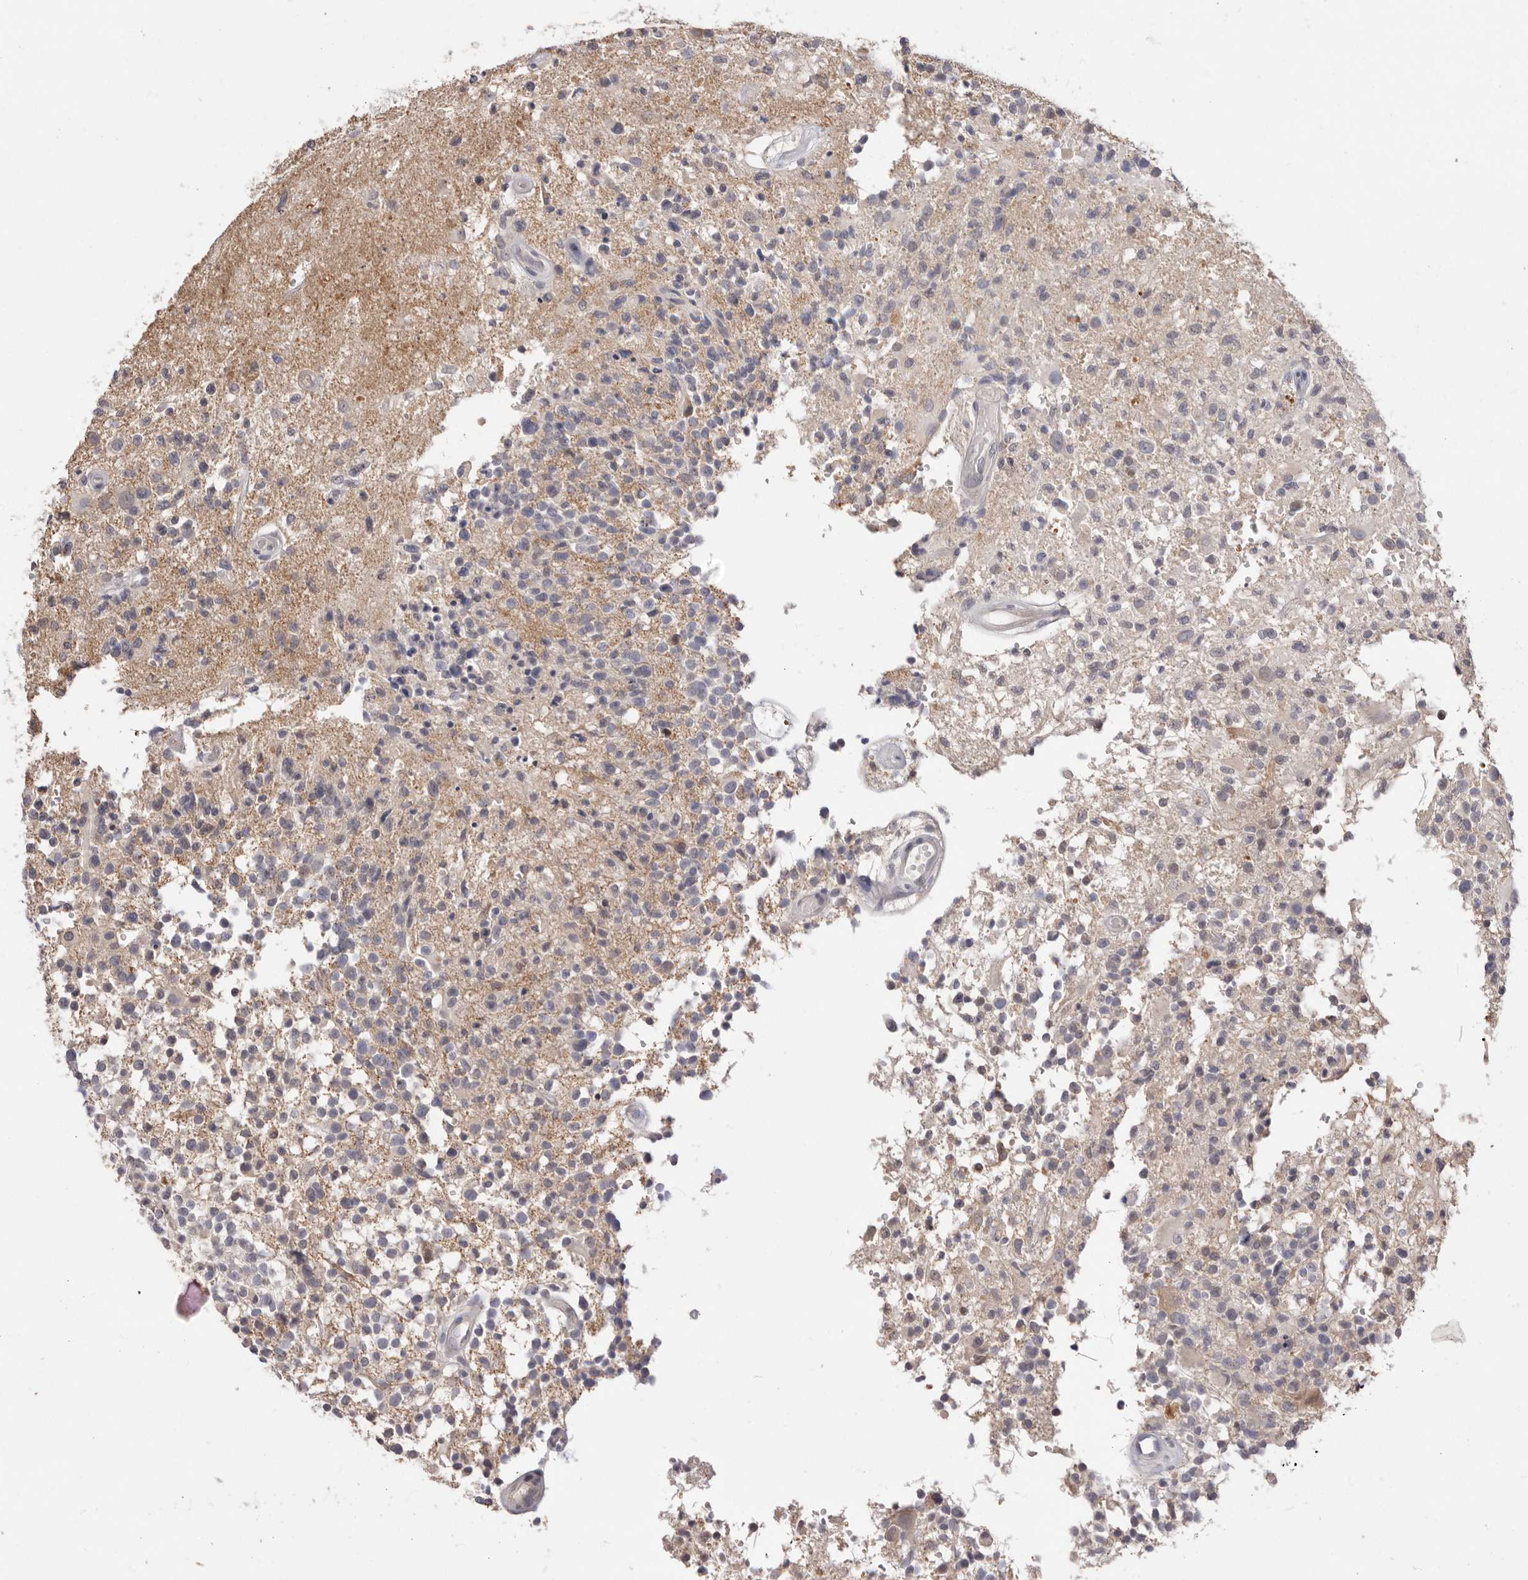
{"staining": {"intensity": "negative", "quantity": "none", "location": "none"}, "tissue": "glioma", "cell_type": "Tumor cells", "image_type": "cancer", "snomed": [{"axis": "morphology", "description": "Glioma, malignant, High grade"}, {"axis": "morphology", "description": "Glioblastoma, NOS"}, {"axis": "topography", "description": "Brain"}], "caption": "Histopathology image shows no significant protein staining in tumor cells of glioblastoma.", "gene": "DOP1A", "patient": {"sex": "male", "age": 60}}